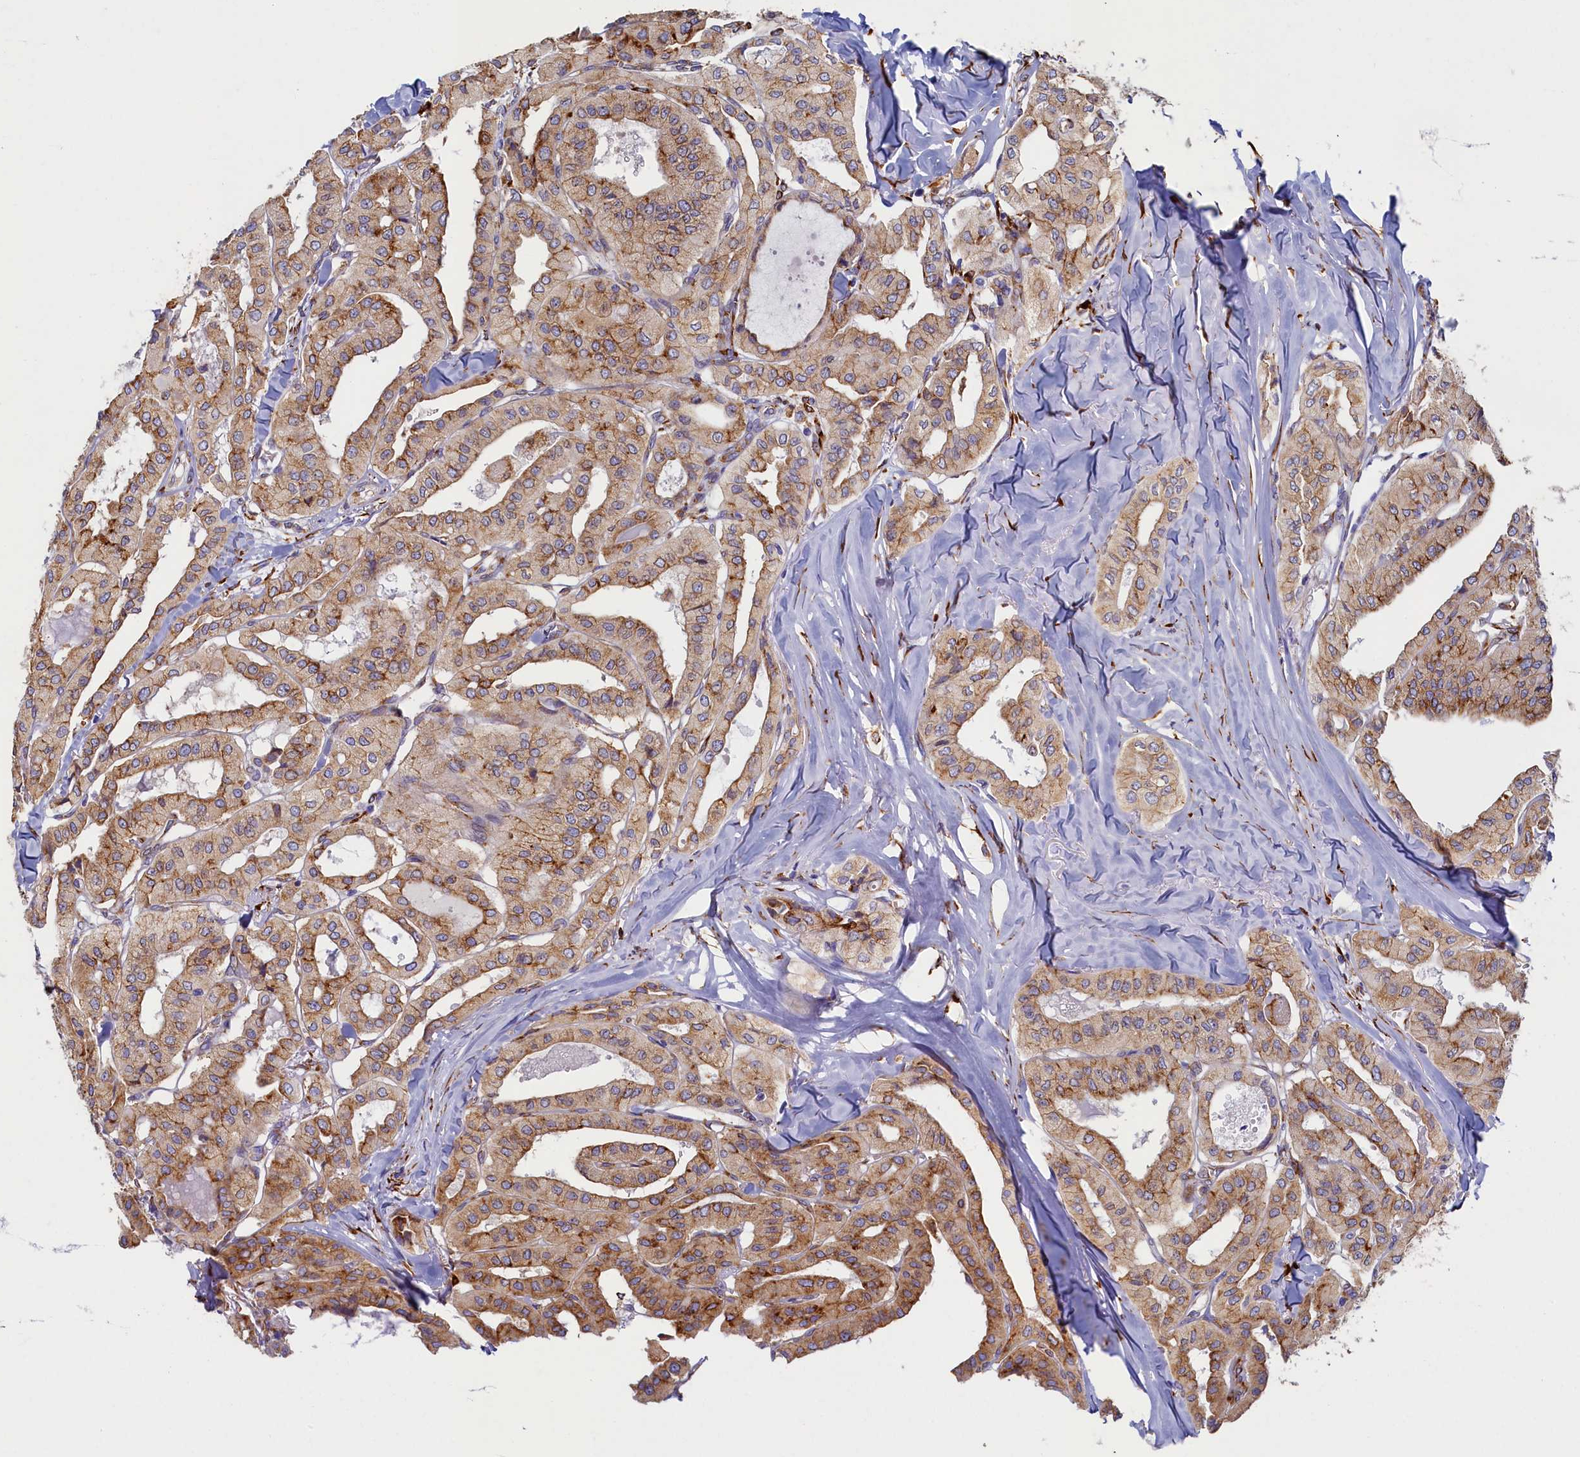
{"staining": {"intensity": "moderate", "quantity": ">75%", "location": "cytoplasmic/membranous"}, "tissue": "thyroid cancer", "cell_type": "Tumor cells", "image_type": "cancer", "snomed": [{"axis": "morphology", "description": "Papillary adenocarcinoma, NOS"}, {"axis": "topography", "description": "Thyroid gland"}], "caption": "Thyroid cancer tissue displays moderate cytoplasmic/membranous staining in about >75% of tumor cells, visualized by immunohistochemistry.", "gene": "TMEM18", "patient": {"sex": "female", "age": 59}}